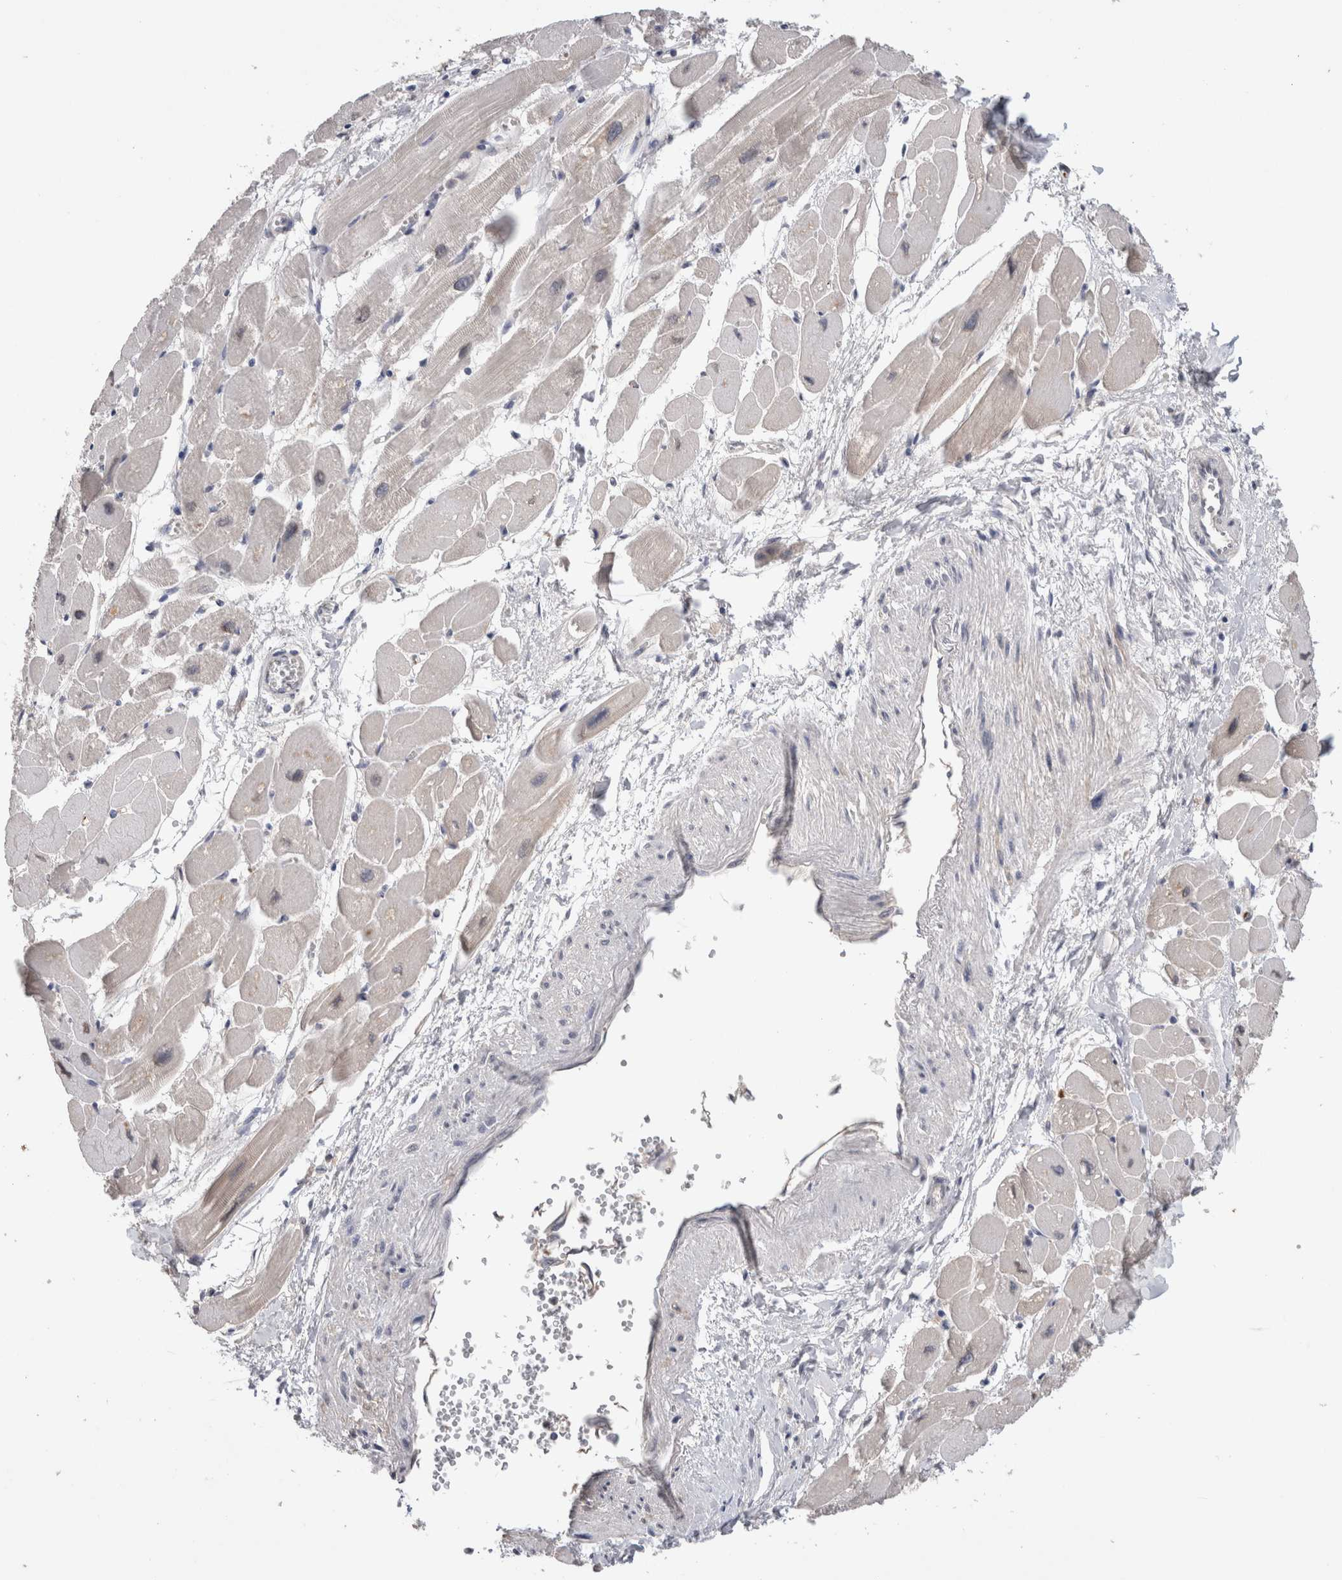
{"staining": {"intensity": "negative", "quantity": "none", "location": "none"}, "tissue": "heart muscle", "cell_type": "Cardiomyocytes", "image_type": "normal", "snomed": [{"axis": "morphology", "description": "Normal tissue, NOS"}, {"axis": "topography", "description": "Heart"}], "caption": "Immunohistochemistry of unremarkable human heart muscle reveals no expression in cardiomyocytes.", "gene": "PPP3CC", "patient": {"sex": "female", "age": 54}}